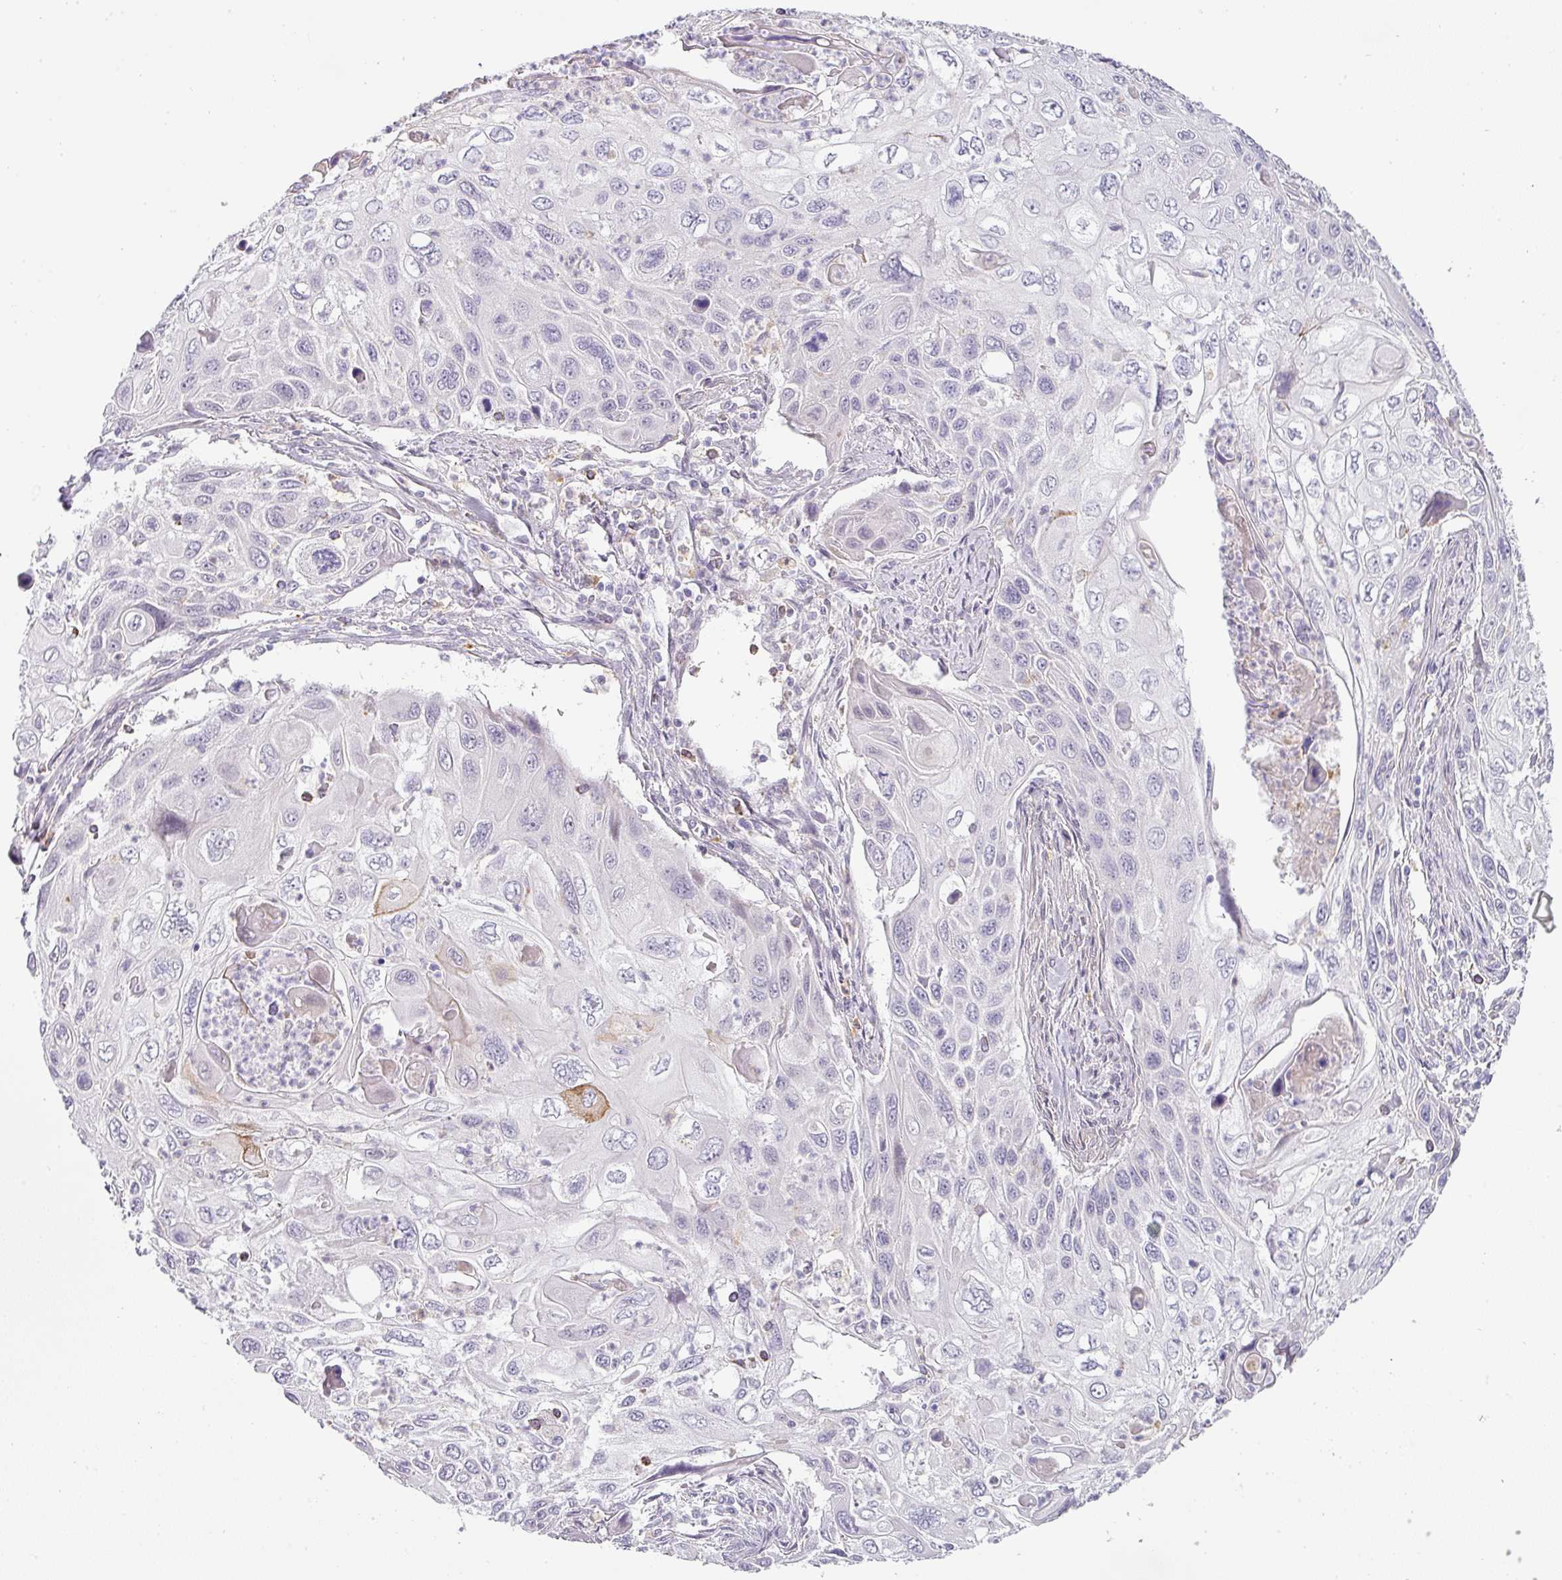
{"staining": {"intensity": "negative", "quantity": "none", "location": "none"}, "tissue": "cervical cancer", "cell_type": "Tumor cells", "image_type": "cancer", "snomed": [{"axis": "morphology", "description": "Squamous cell carcinoma, NOS"}, {"axis": "topography", "description": "Cervix"}], "caption": "A micrograph of human squamous cell carcinoma (cervical) is negative for staining in tumor cells.", "gene": "BTLA", "patient": {"sex": "female", "age": 70}}